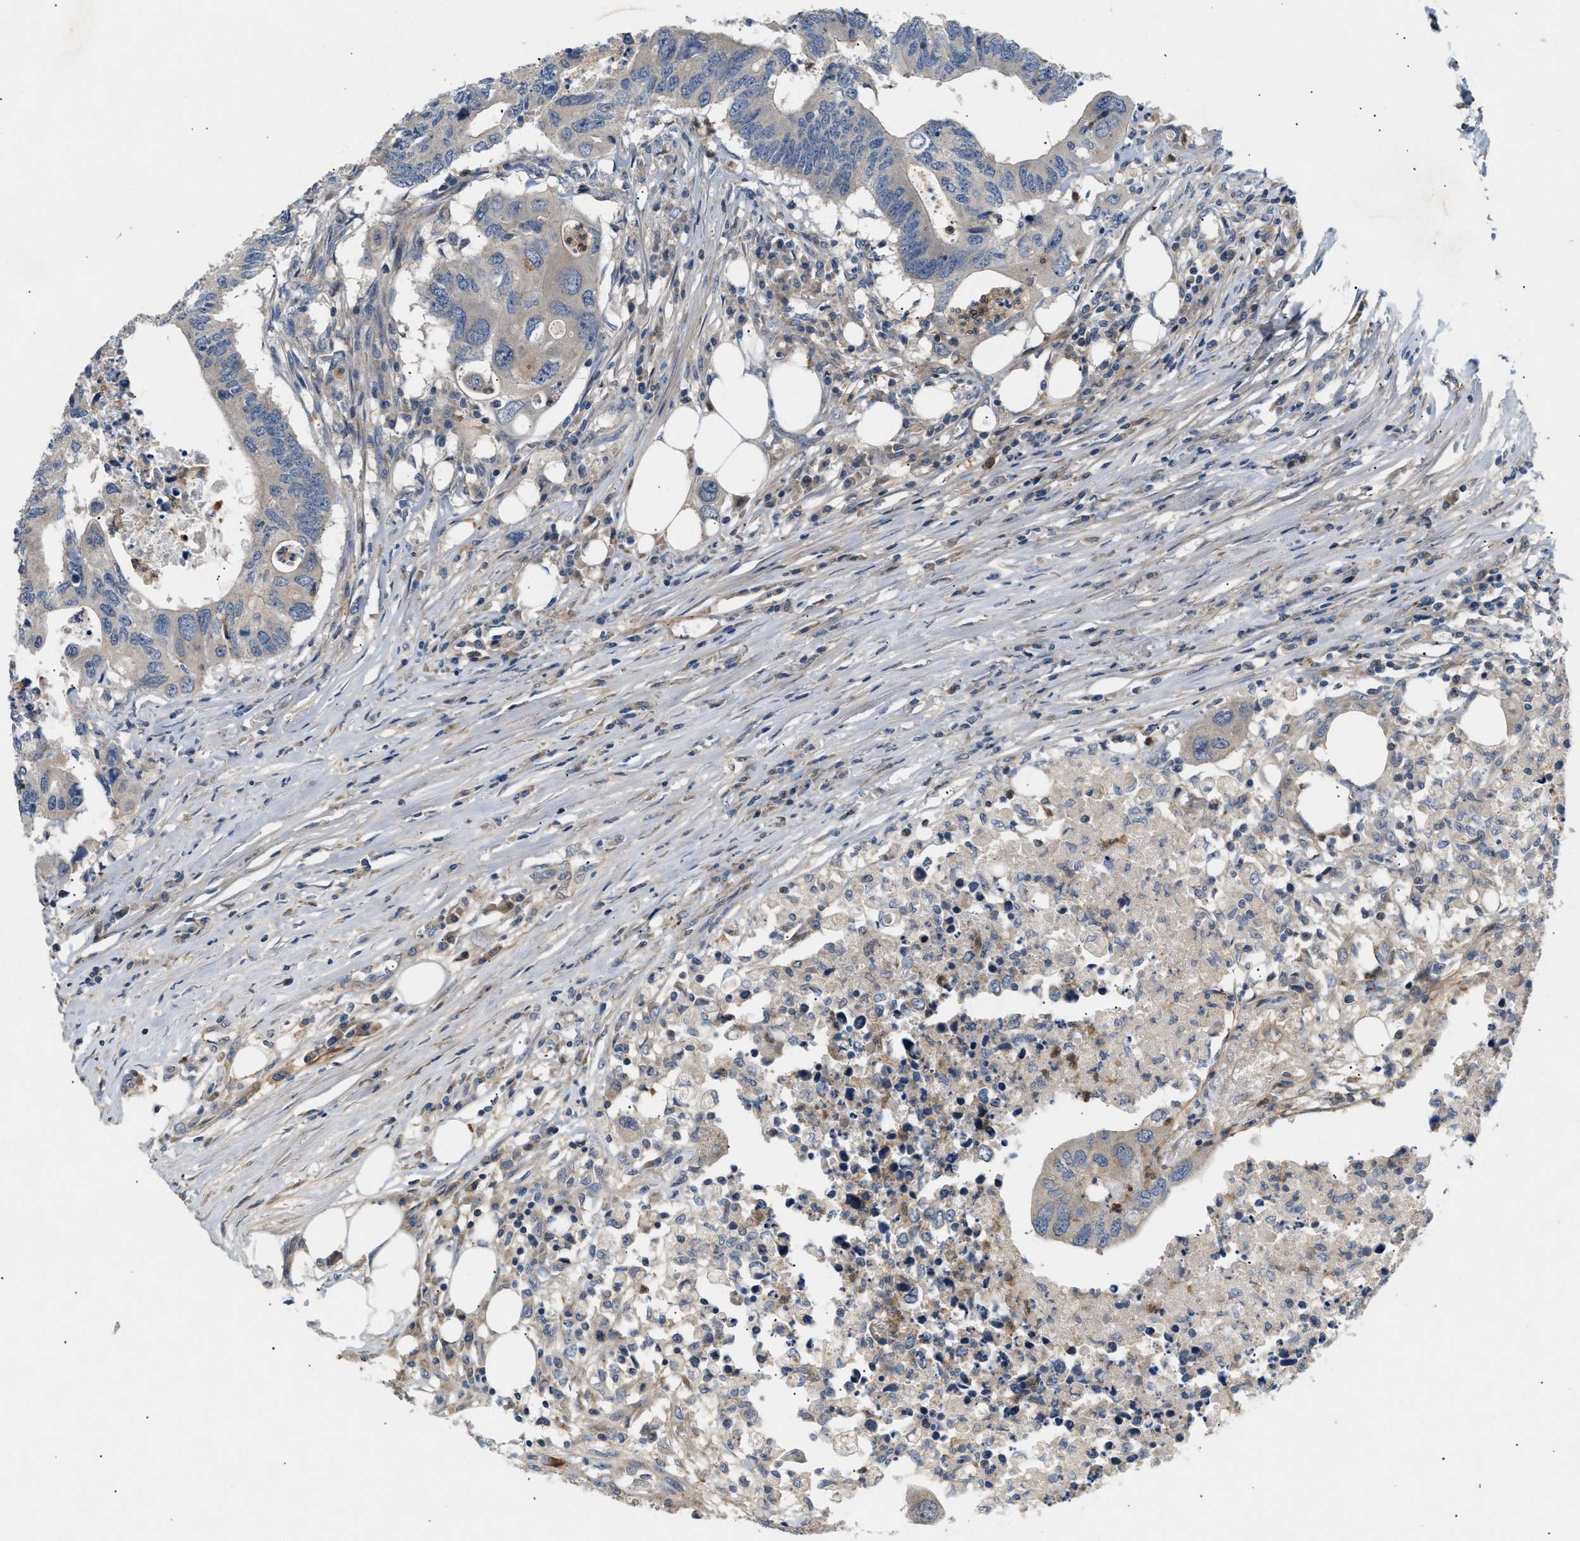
{"staining": {"intensity": "negative", "quantity": "none", "location": "none"}, "tissue": "colorectal cancer", "cell_type": "Tumor cells", "image_type": "cancer", "snomed": [{"axis": "morphology", "description": "Adenocarcinoma, NOS"}, {"axis": "topography", "description": "Colon"}], "caption": "High power microscopy histopathology image of an immunohistochemistry (IHC) image of colorectal adenocarcinoma, revealing no significant staining in tumor cells.", "gene": "FARS2", "patient": {"sex": "male", "age": 71}}